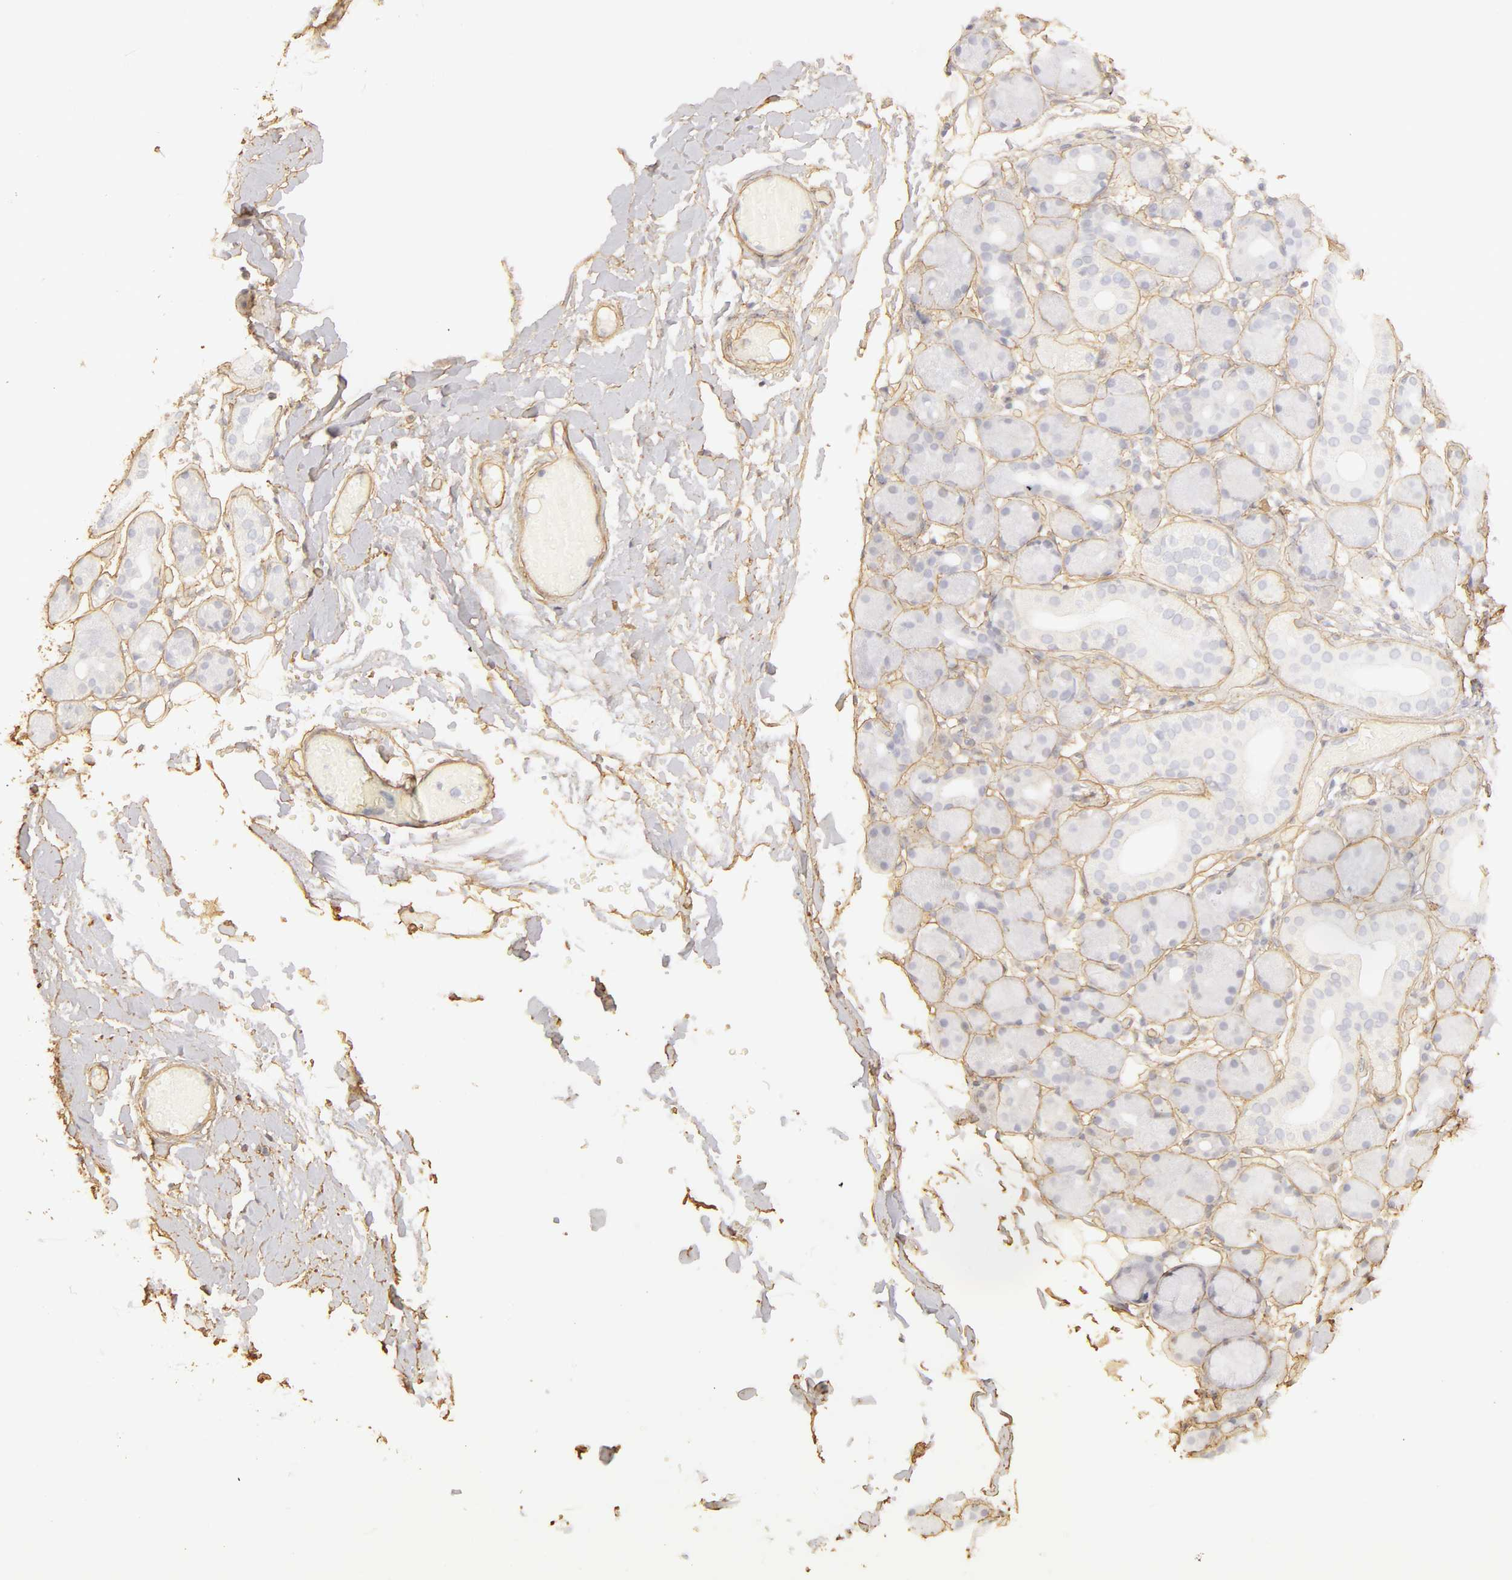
{"staining": {"intensity": "negative", "quantity": "none", "location": "none"}, "tissue": "salivary gland", "cell_type": "Glandular cells", "image_type": "normal", "snomed": [{"axis": "morphology", "description": "Normal tissue, NOS"}, {"axis": "topography", "description": "Salivary gland"}, {"axis": "topography", "description": "Peripheral nerve tissue"}], "caption": "Immunohistochemistry photomicrograph of normal human salivary gland stained for a protein (brown), which reveals no staining in glandular cells.", "gene": "COL4A1", "patient": {"sex": "male", "age": 62}}